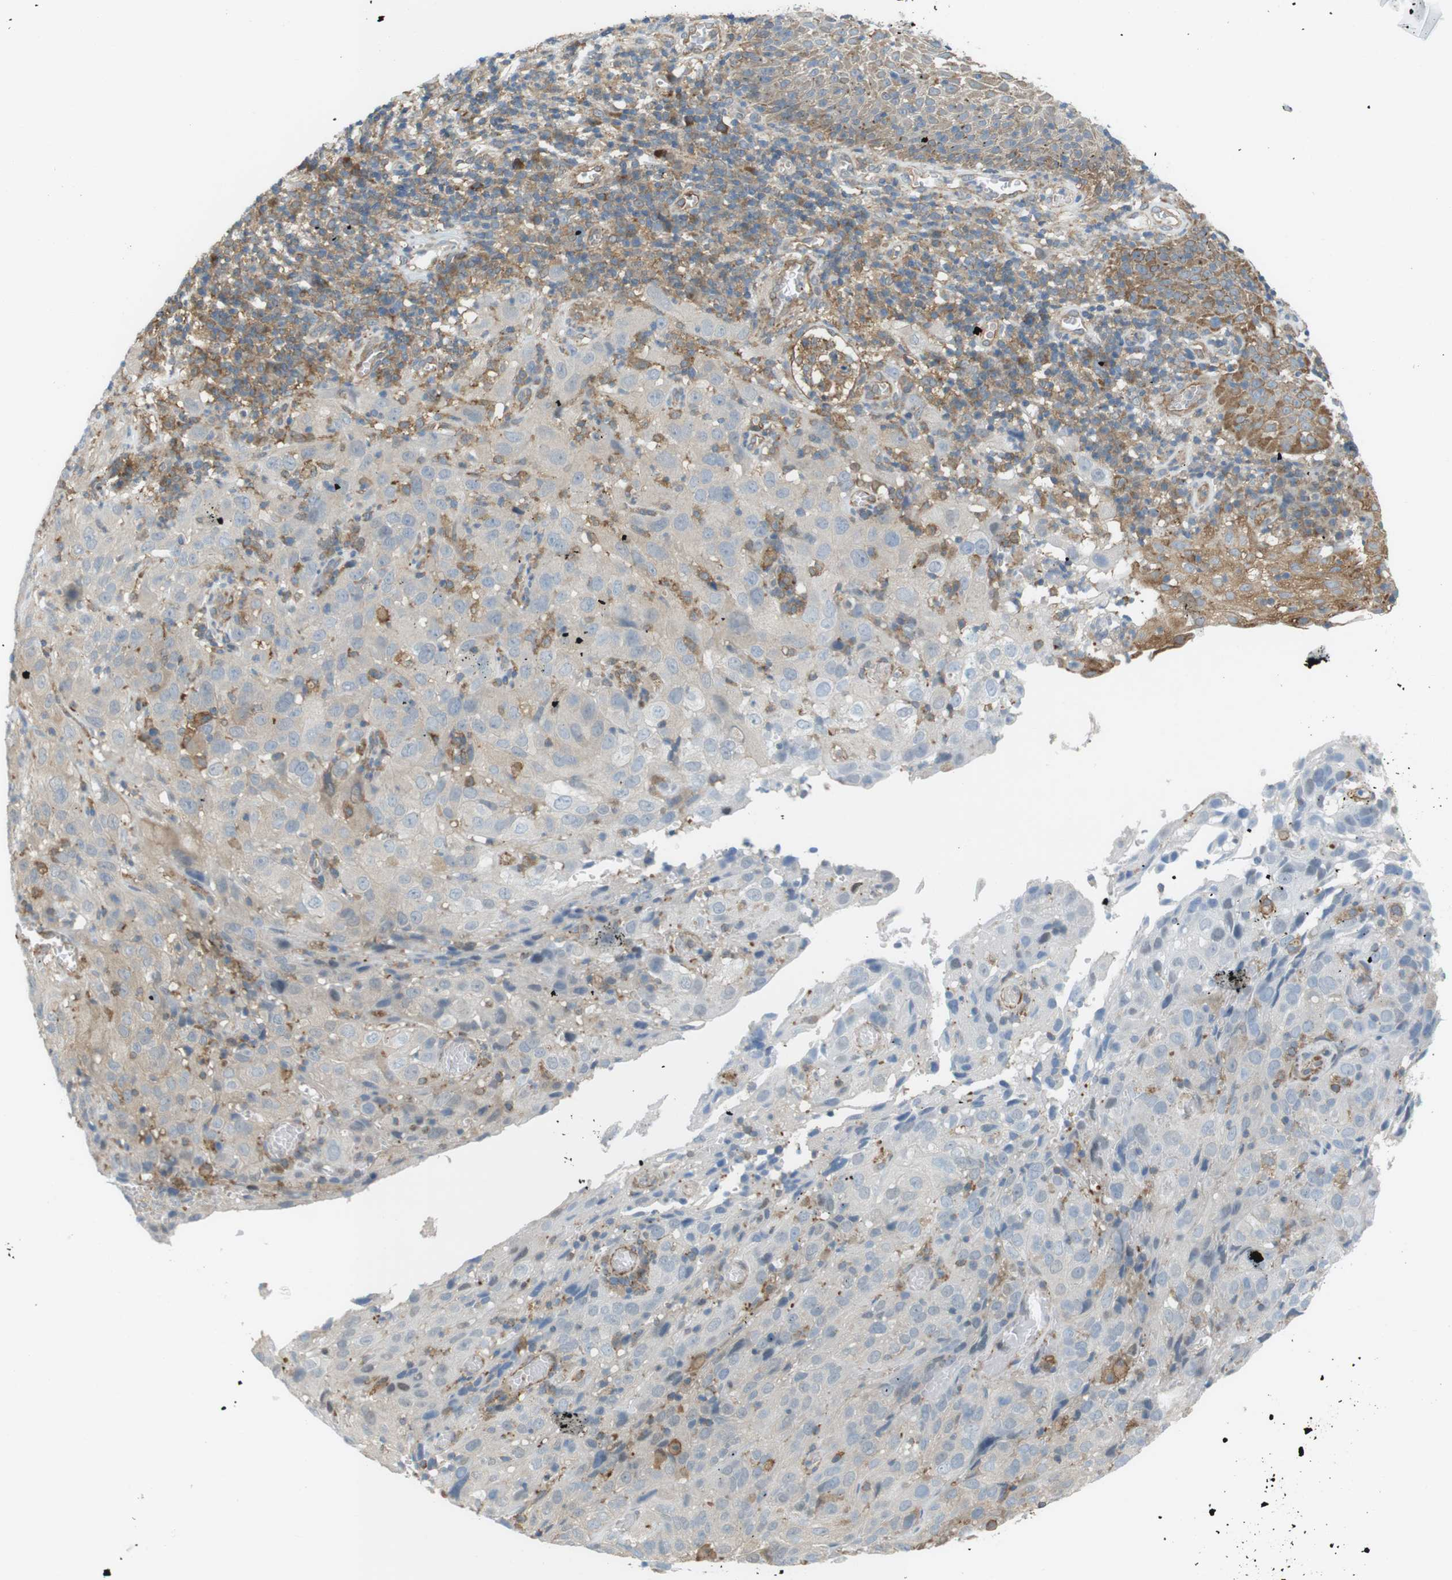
{"staining": {"intensity": "negative", "quantity": "none", "location": "none"}, "tissue": "cervical cancer", "cell_type": "Tumor cells", "image_type": "cancer", "snomed": [{"axis": "morphology", "description": "Squamous cell carcinoma, NOS"}, {"axis": "topography", "description": "Cervix"}], "caption": "Cervical cancer (squamous cell carcinoma) stained for a protein using IHC reveals no staining tumor cells.", "gene": "PEPD", "patient": {"sex": "female", "age": 32}}